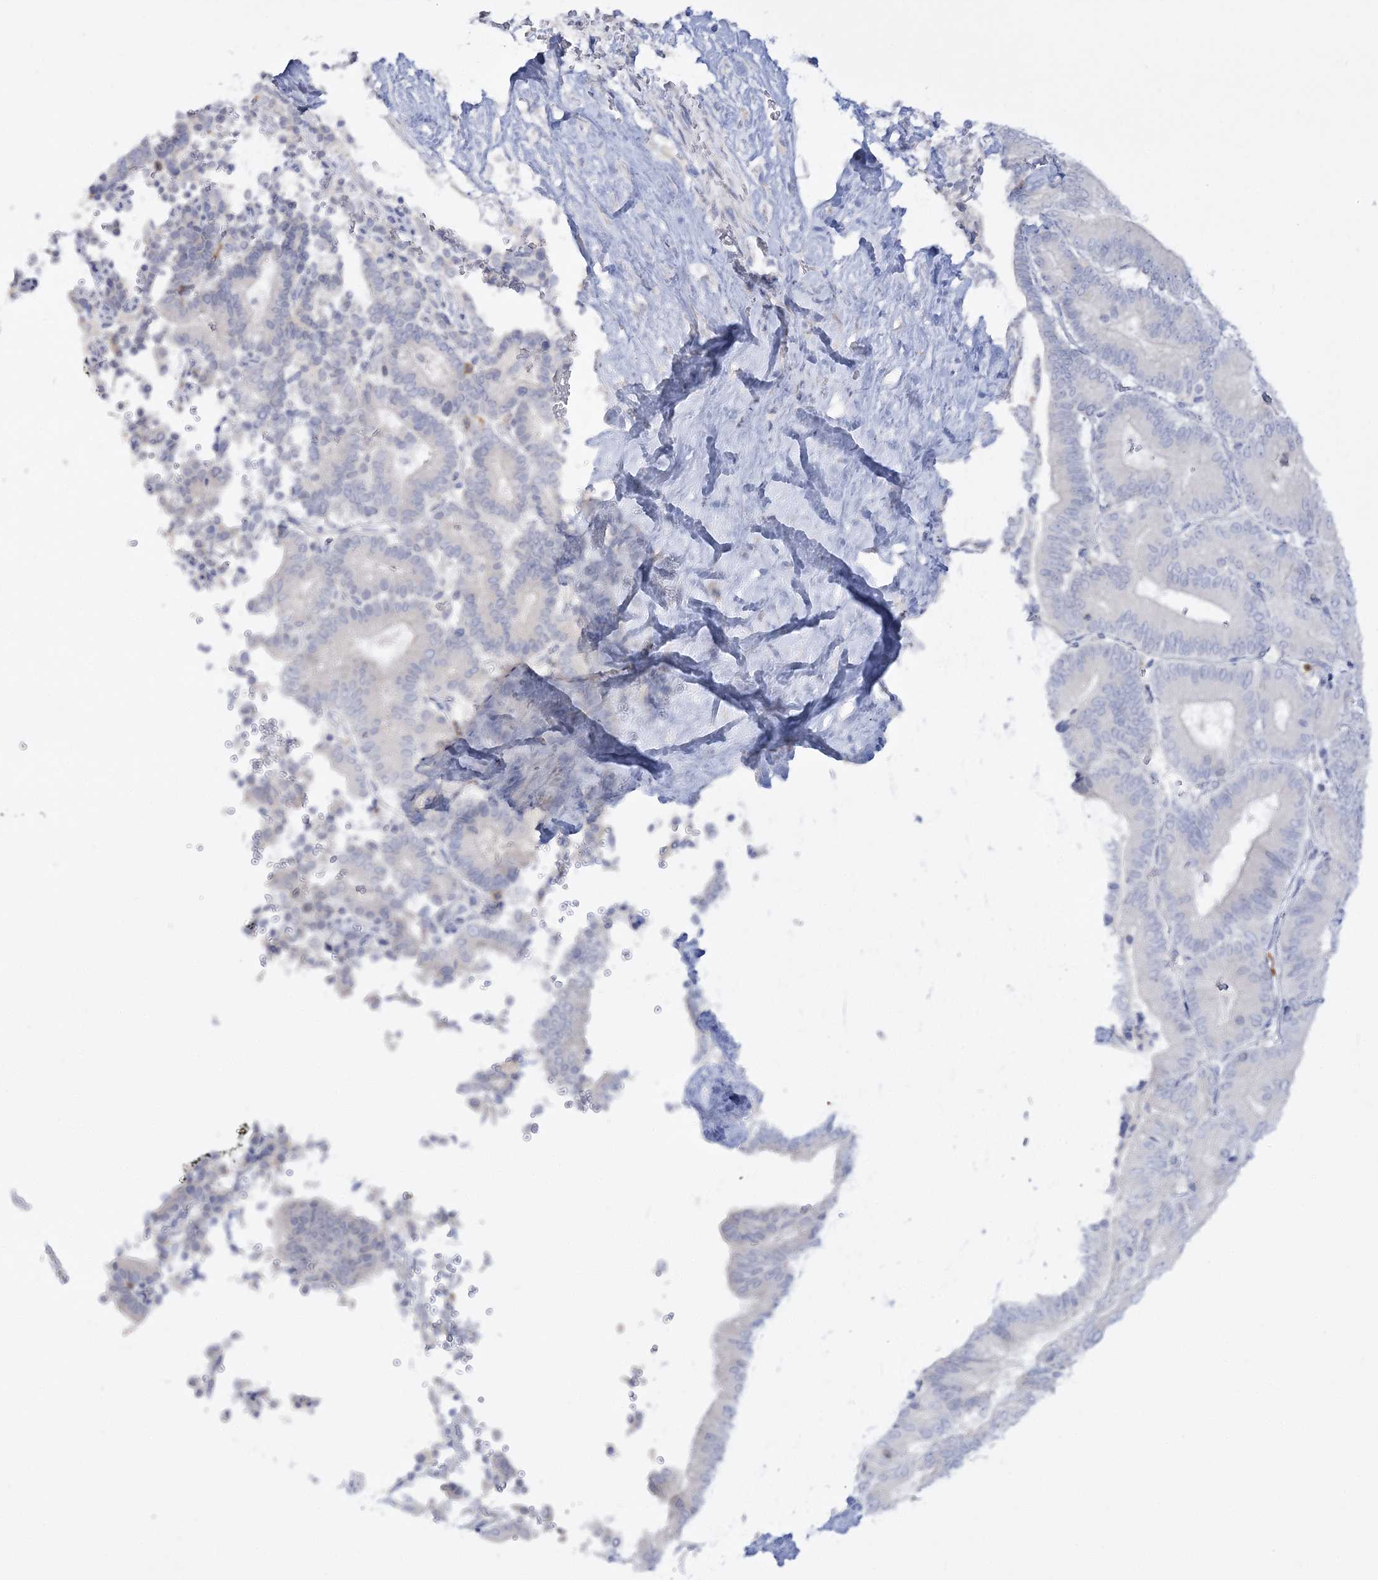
{"staining": {"intensity": "negative", "quantity": "none", "location": "none"}, "tissue": "liver cancer", "cell_type": "Tumor cells", "image_type": "cancer", "snomed": [{"axis": "morphology", "description": "Cholangiocarcinoma"}, {"axis": "topography", "description": "Liver"}], "caption": "Tumor cells are negative for brown protein staining in liver cancer.", "gene": "WDSUB1", "patient": {"sex": "female", "age": 75}}